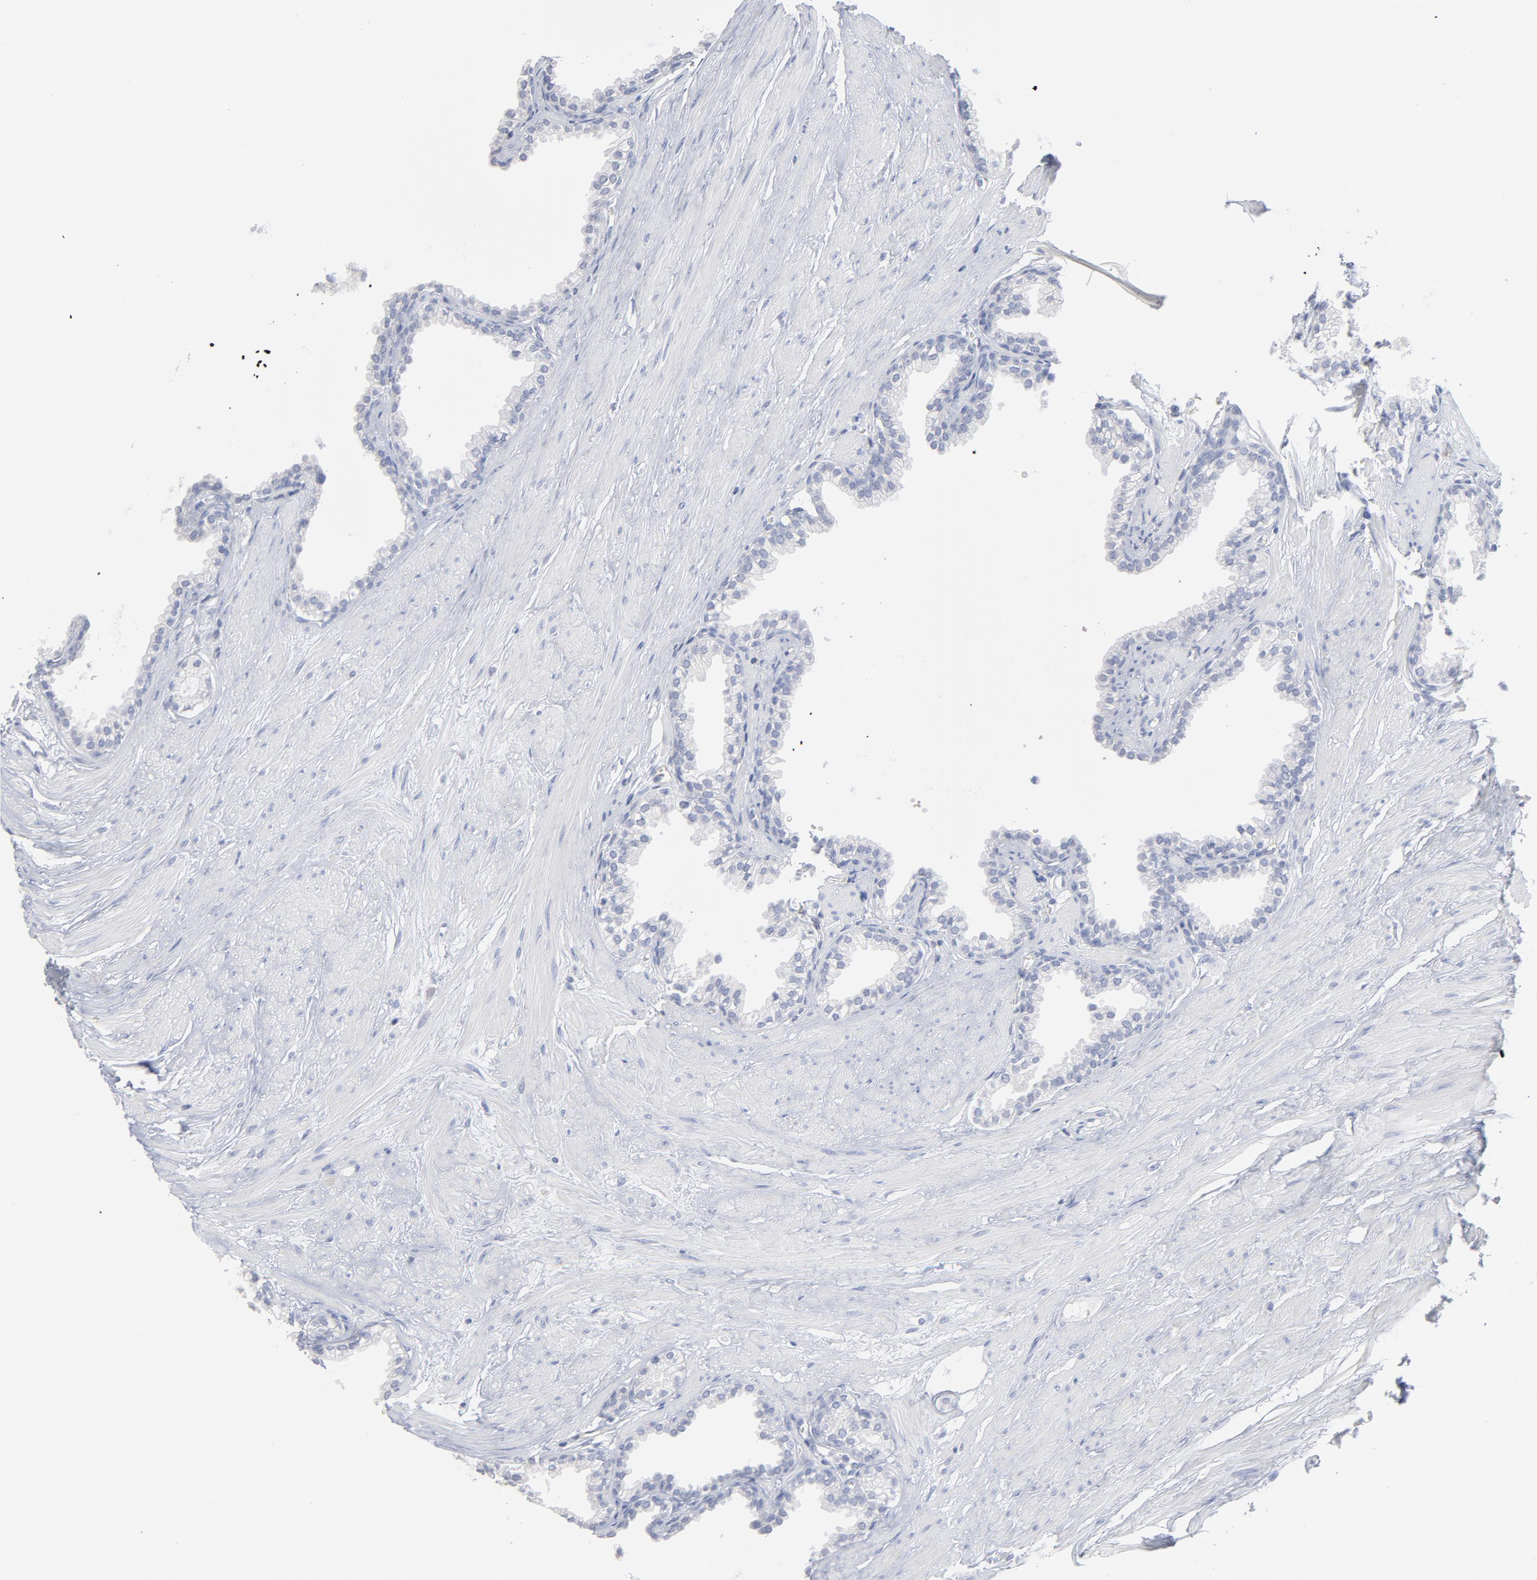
{"staining": {"intensity": "negative", "quantity": "none", "location": "none"}, "tissue": "prostate", "cell_type": "Glandular cells", "image_type": "normal", "snomed": [{"axis": "morphology", "description": "Normal tissue, NOS"}, {"axis": "topography", "description": "Prostate"}], "caption": "Glandular cells are negative for protein expression in benign human prostate. (Brightfield microscopy of DAB (3,3'-diaminobenzidine) immunohistochemistry at high magnification).", "gene": "P2RY8", "patient": {"sex": "male", "age": 64}}